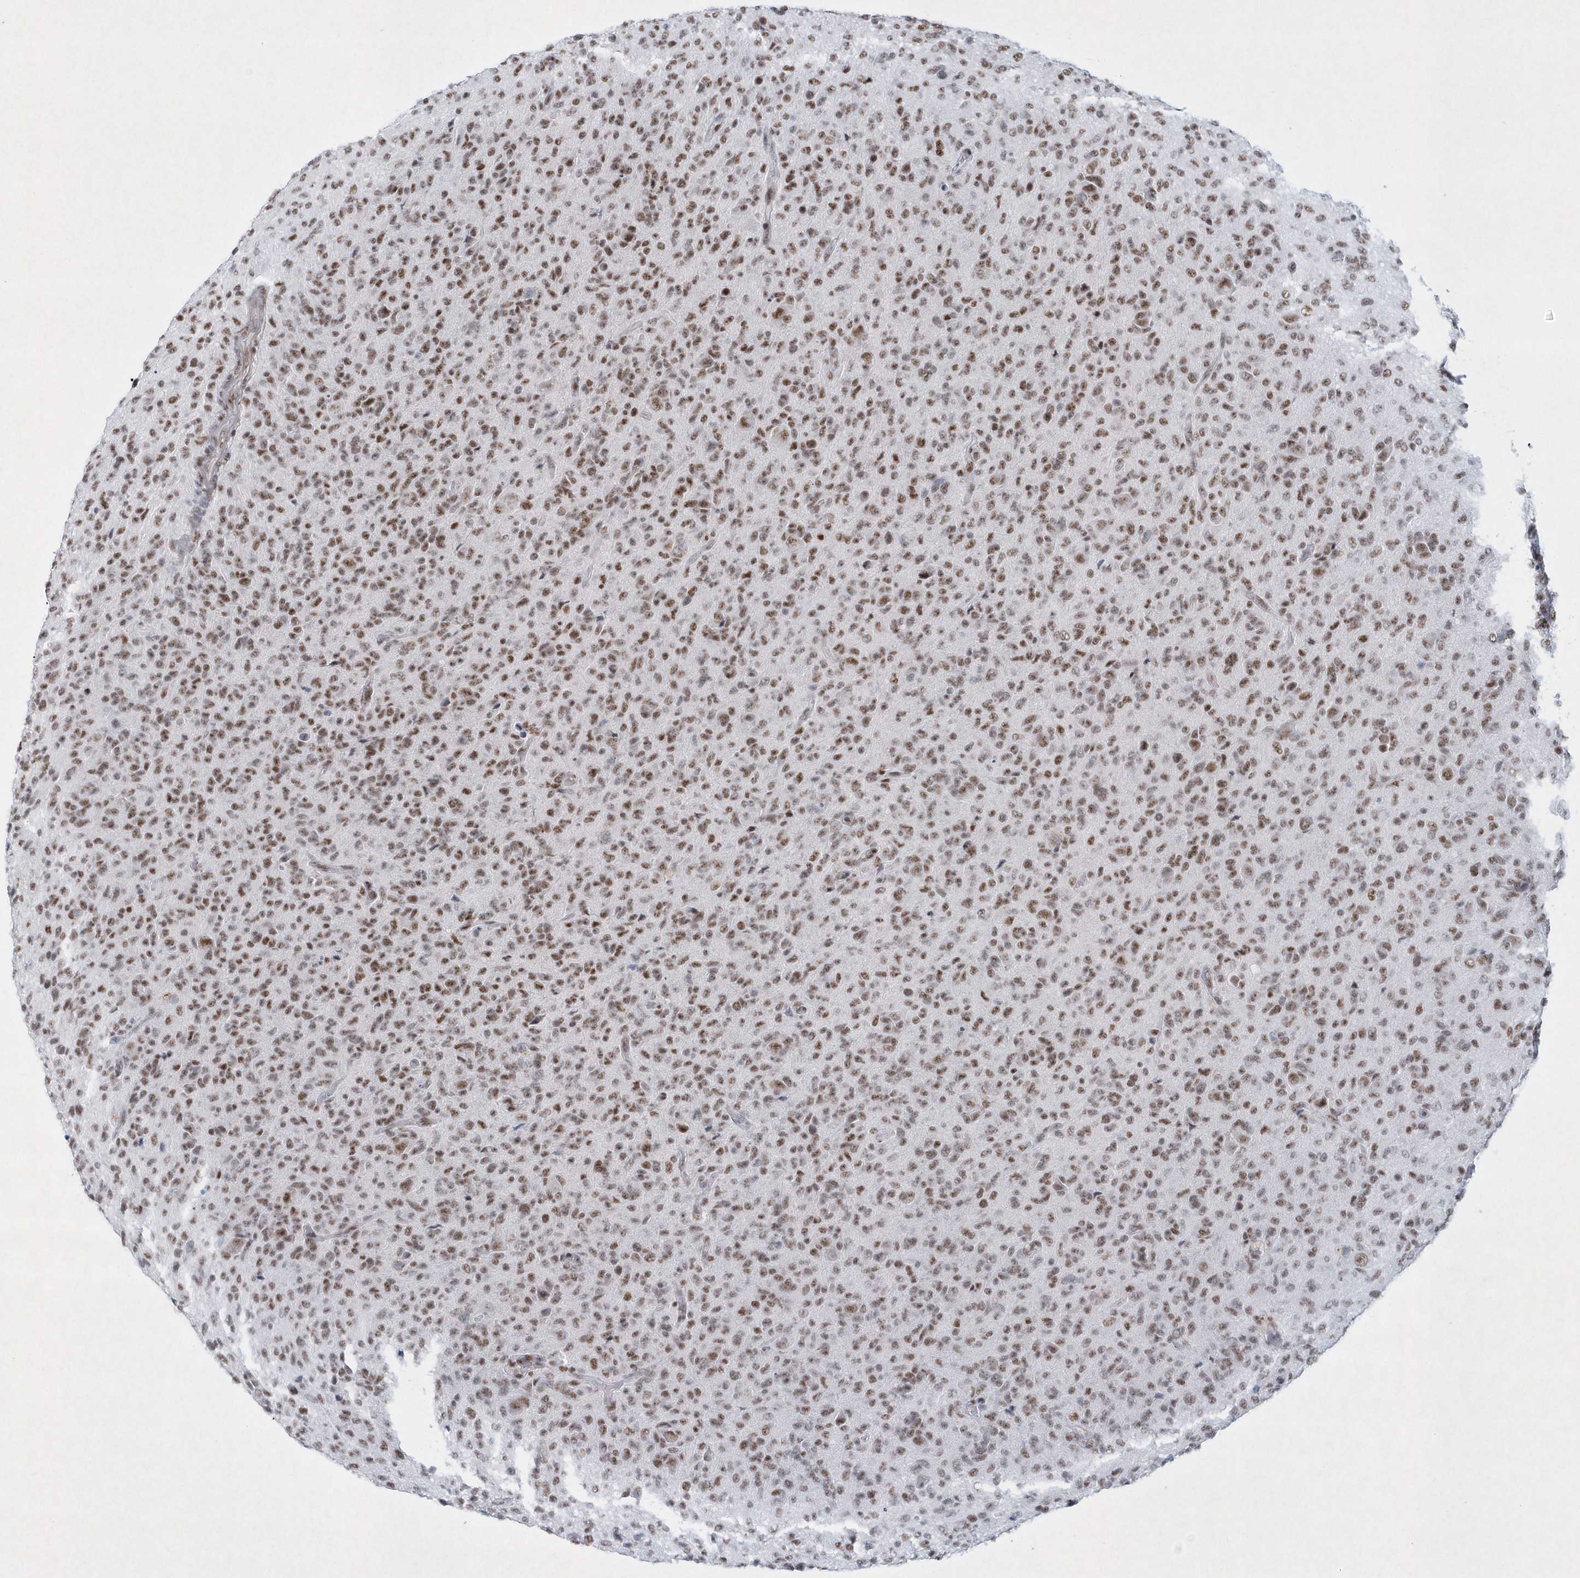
{"staining": {"intensity": "moderate", "quantity": ">75%", "location": "nuclear"}, "tissue": "glioma", "cell_type": "Tumor cells", "image_type": "cancer", "snomed": [{"axis": "morphology", "description": "Glioma, malignant, High grade"}, {"axis": "topography", "description": "Brain"}], "caption": "Immunohistochemical staining of malignant glioma (high-grade) demonstrates moderate nuclear protein staining in approximately >75% of tumor cells.", "gene": "DCLRE1A", "patient": {"sex": "female", "age": 57}}